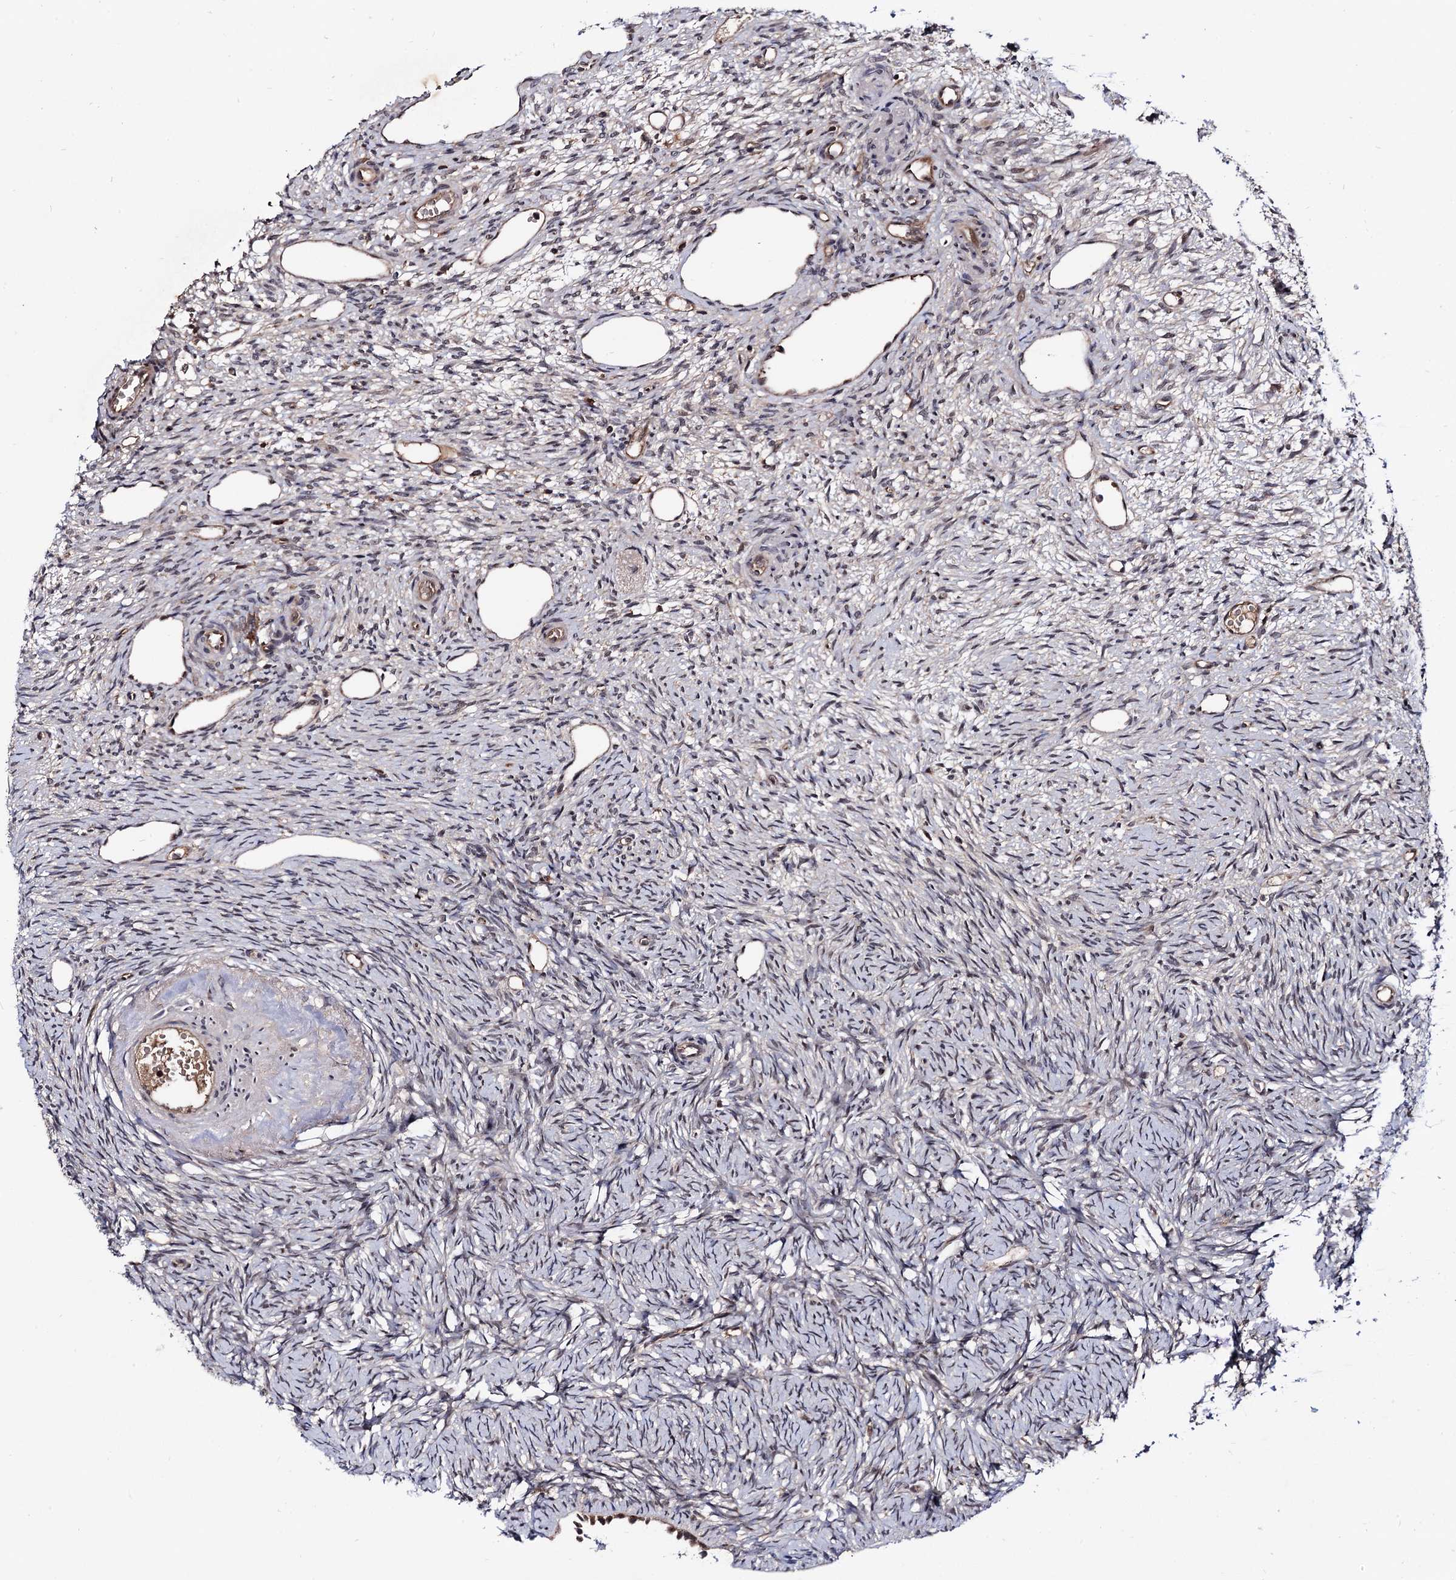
{"staining": {"intensity": "weak", "quantity": "25%-75%", "location": "cytoplasmic/membranous"}, "tissue": "ovary", "cell_type": "Ovarian stroma cells", "image_type": "normal", "snomed": [{"axis": "morphology", "description": "Normal tissue, NOS"}, {"axis": "topography", "description": "Ovary"}], "caption": "Immunohistochemical staining of benign ovary exhibits weak cytoplasmic/membranous protein expression in approximately 25%-75% of ovarian stroma cells.", "gene": "MICAL2", "patient": {"sex": "female", "age": 51}}